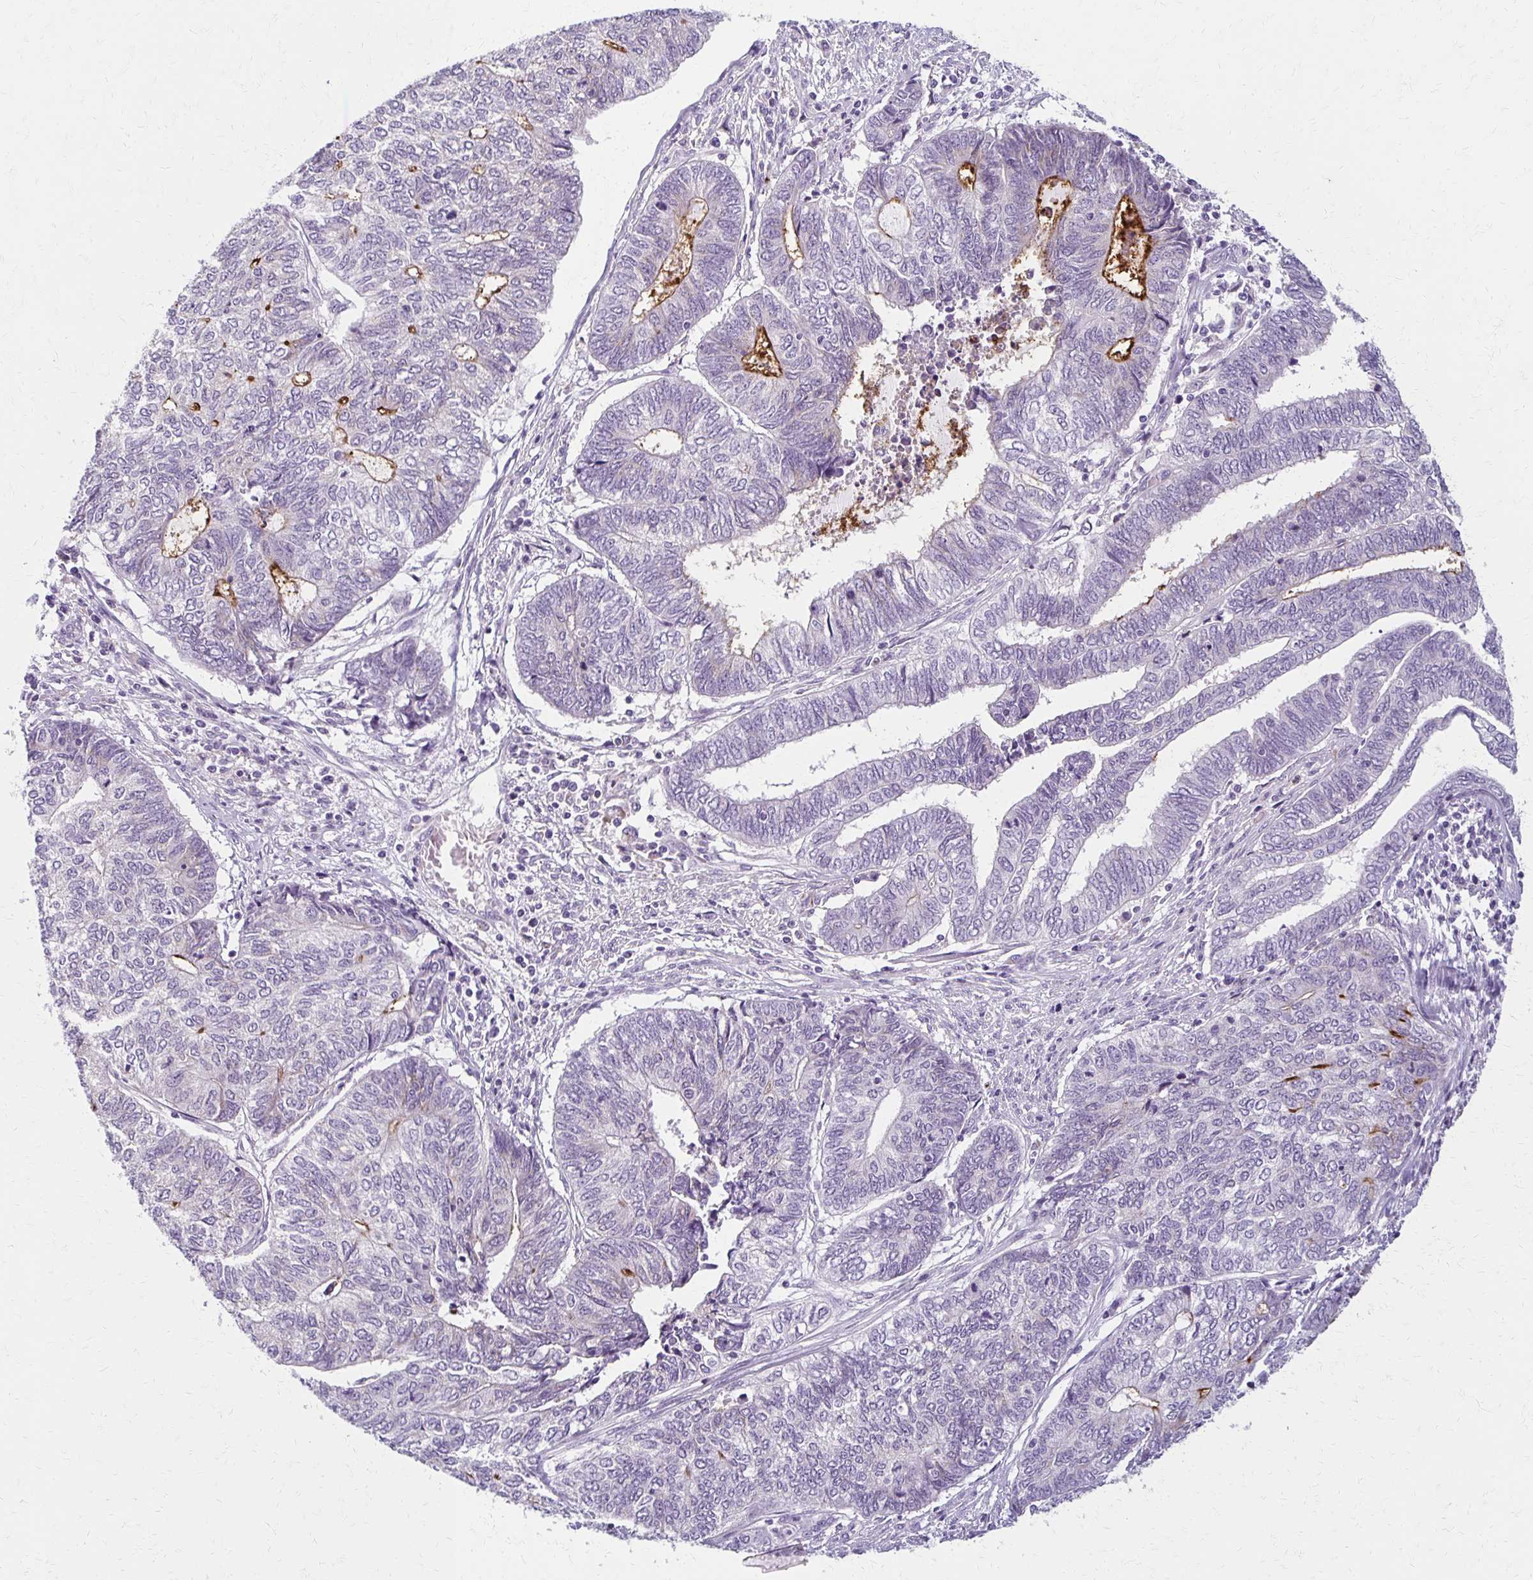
{"staining": {"intensity": "moderate", "quantity": "<25%", "location": "cytoplasmic/membranous"}, "tissue": "endometrial cancer", "cell_type": "Tumor cells", "image_type": "cancer", "snomed": [{"axis": "morphology", "description": "Adenocarcinoma, NOS"}, {"axis": "topography", "description": "Uterus"}, {"axis": "topography", "description": "Endometrium"}], "caption": "Moderate cytoplasmic/membranous expression for a protein is appreciated in about <25% of tumor cells of endometrial cancer (adenocarcinoma) using IHC.", "gene": "BBS12", "patient": {"sex": "female", "age": 70}}